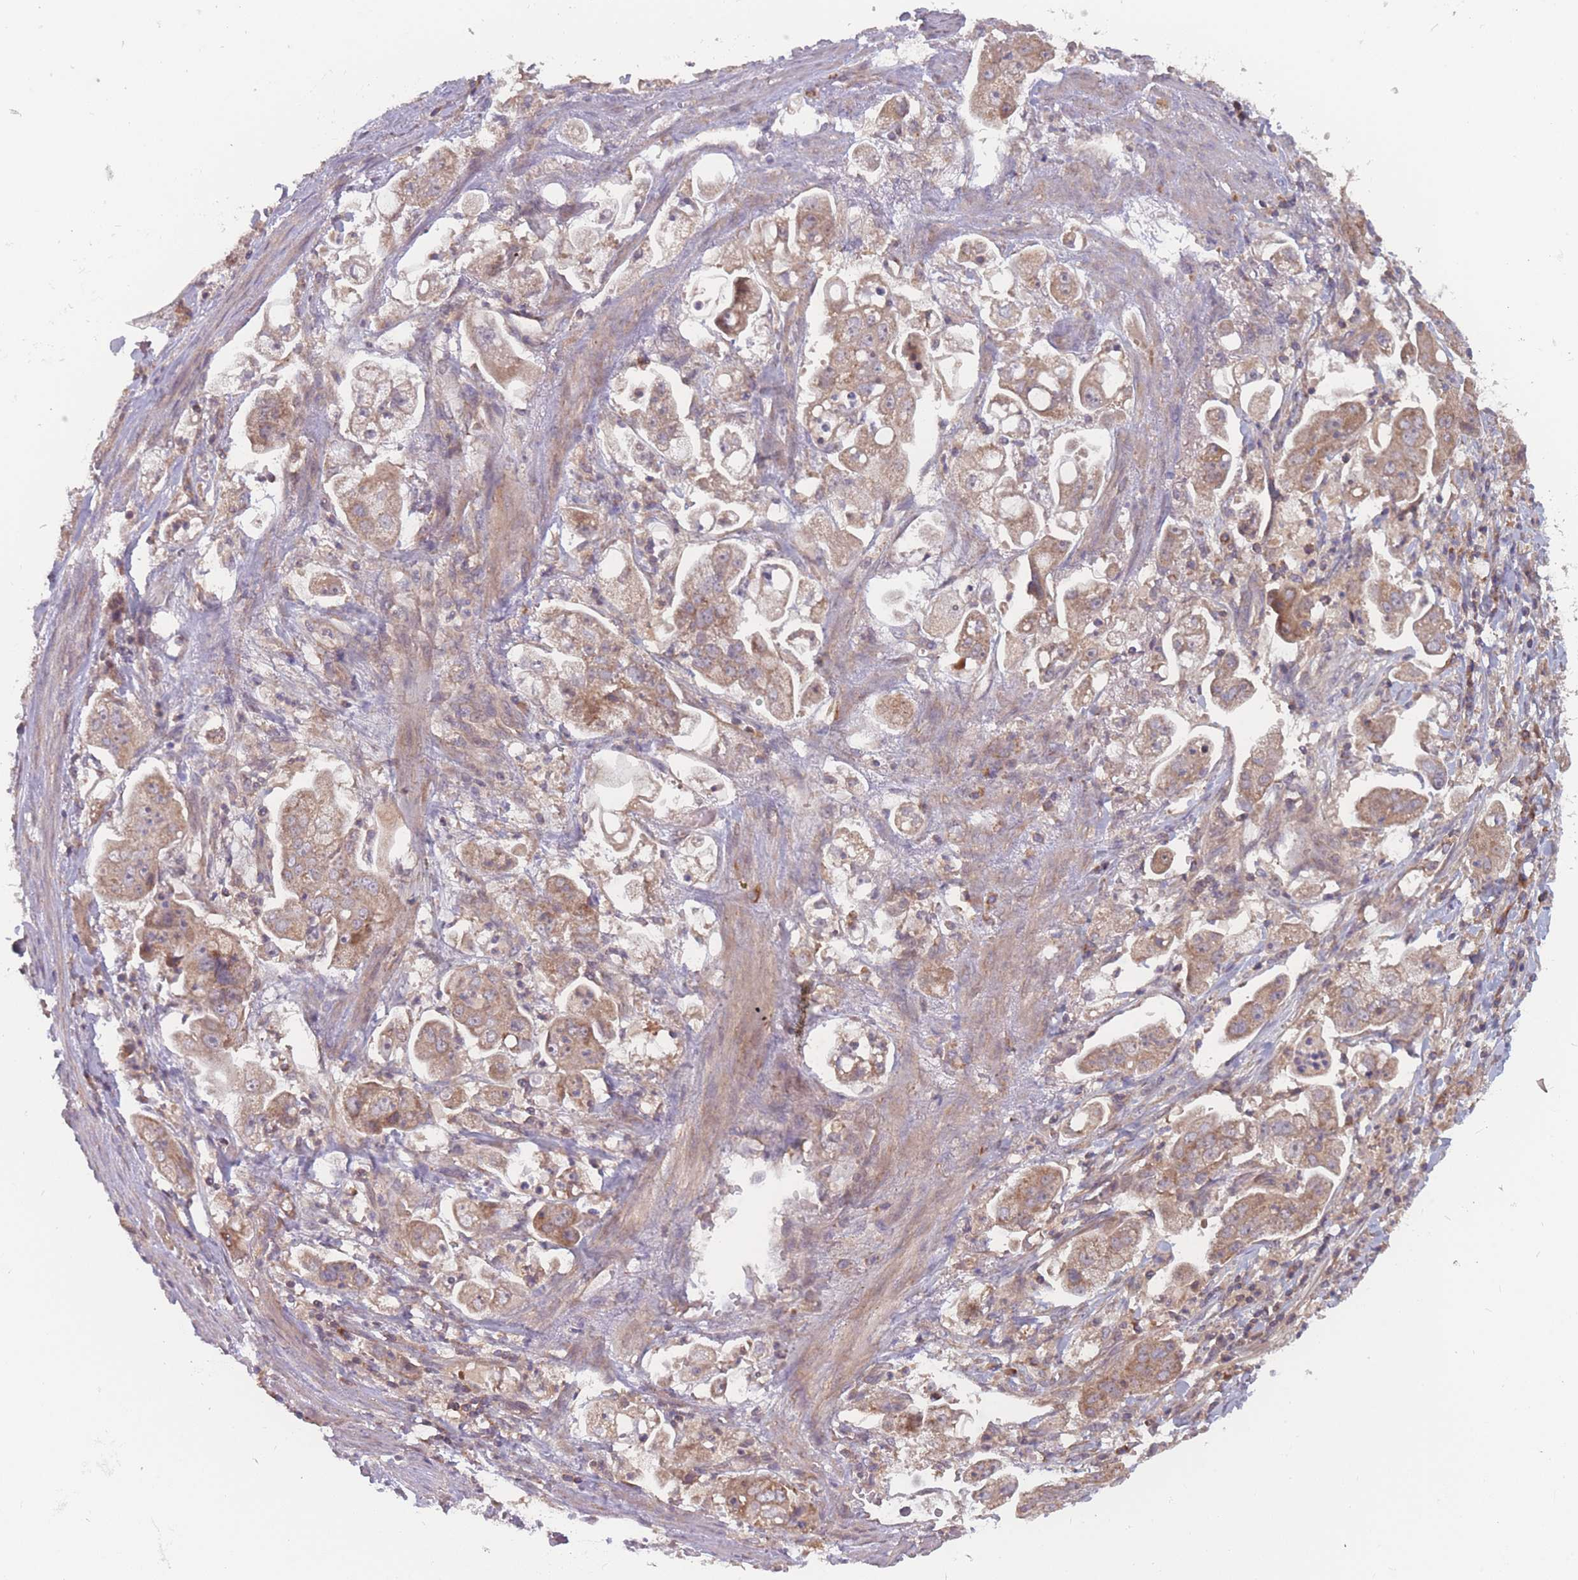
{"staining": {"intensity": "weak", "quantity": ">75%", "location": "cytoplasmic/membranous"}, "tissue": "stomach cancer", "cell_type": "Tumor cells", "image_type": "cancer", "snomed": [{"axis": "morphology", "description": "Adenocarcinoma, NOS"}, {"axis": "topography", "description": "Stomach"}], "caption": "Stomach cancer (adenocarcinoma) stained with a brown dye demonstrates weak cytoplasmic/membranous positive positivity in about >75% of tumor cells.", "gene": "ATP5MG", "patient": {"sex": "male", "age": 62}}